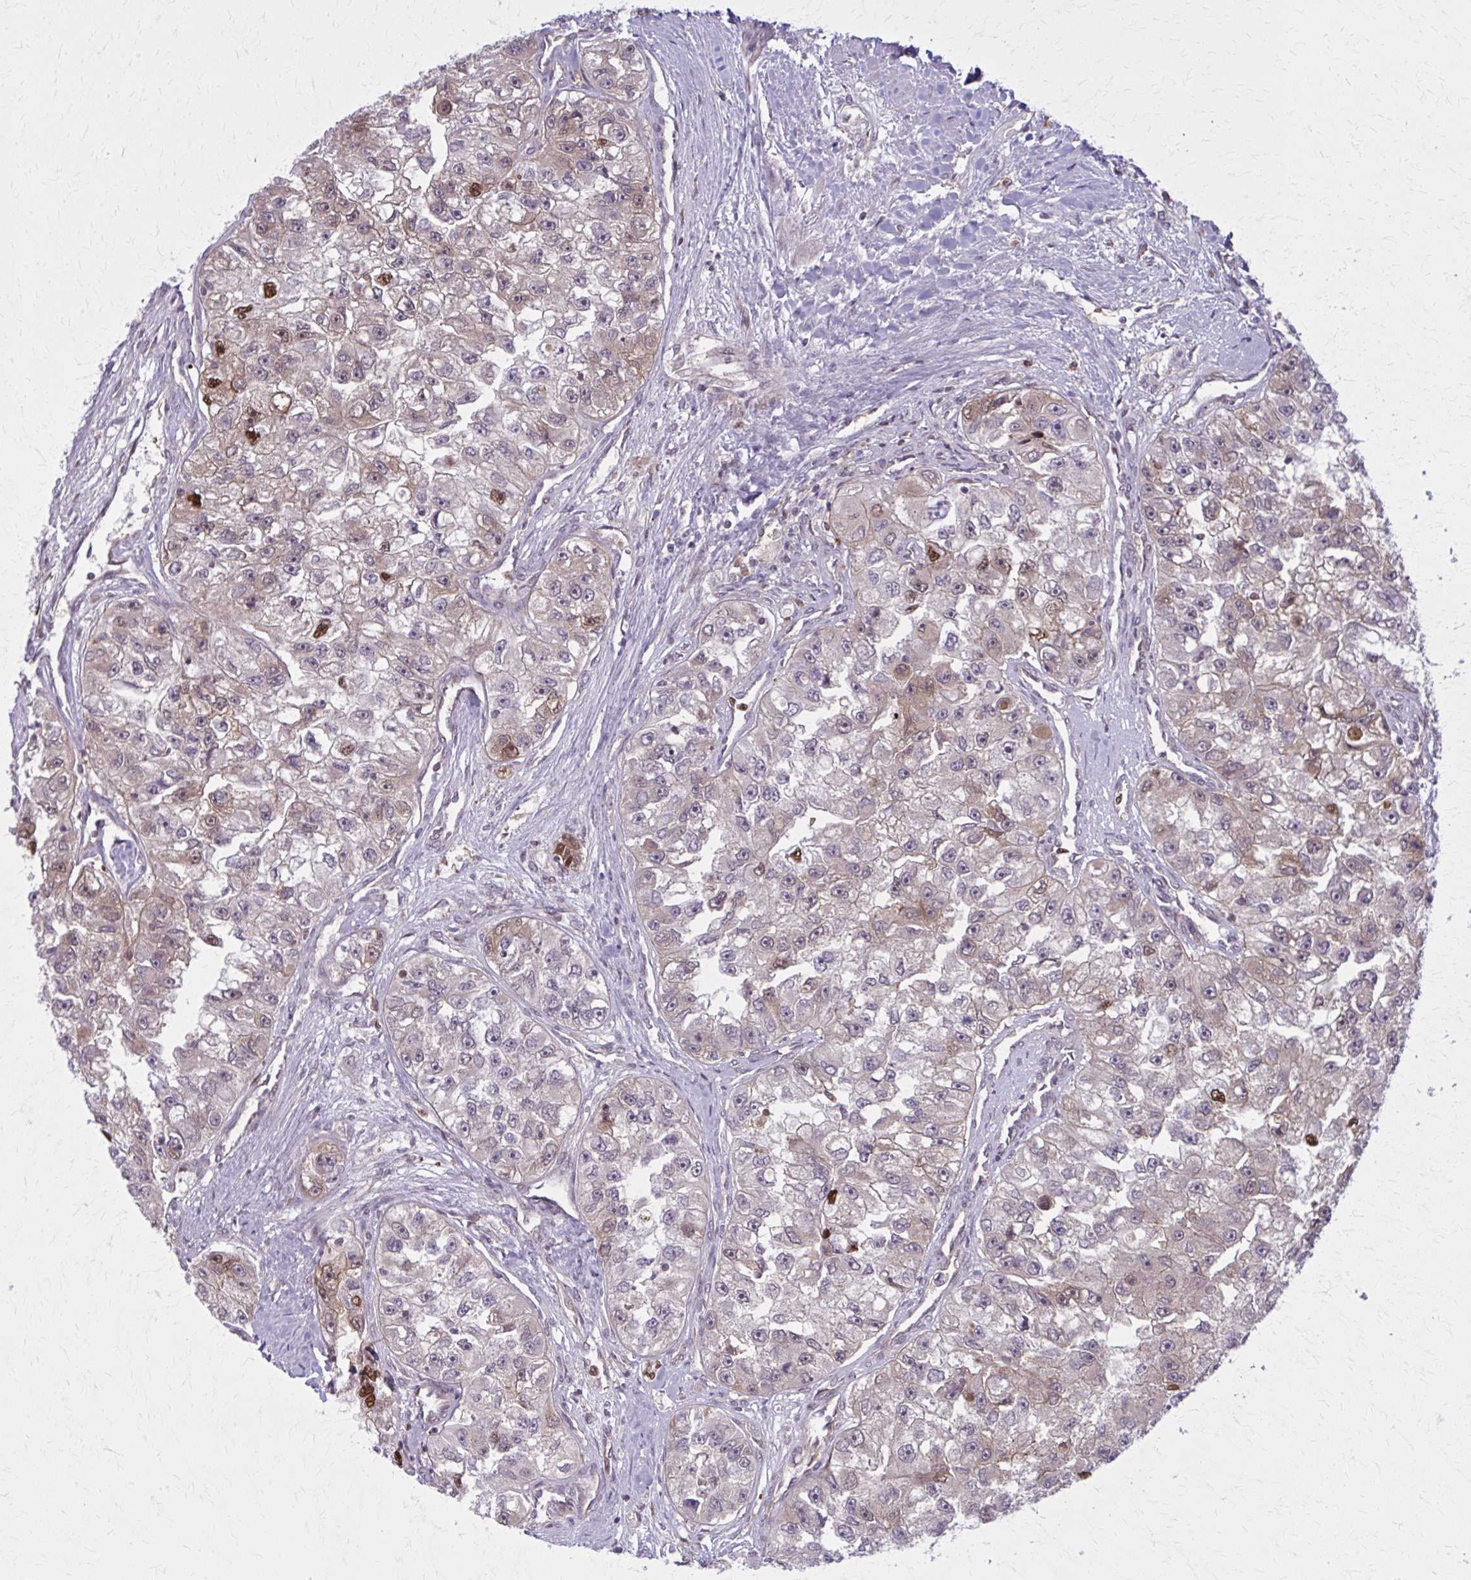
{"staining": {"intensity": "moderate", "quantity": "<25%", "location": "cytoplasmic/membranous,nuclear"}, "tissue": "renal cancer", "cell_type": "Tumor cells", "image_type": "cancer", "snomed": [{"axis": "morphology", "description": "Adenocarcinoma, NOS"}, {"axis": "topography", "description": "Kidney"}], "caption": "The photomicrograph reveals a brown stain indicating the presence of a protein in the cytoplasmic/membranous and nuclear of tumor cells in adenocarcinoma (renal).", "gene": "ZNF559", "patient": {"sex": "male", "age": 63}}